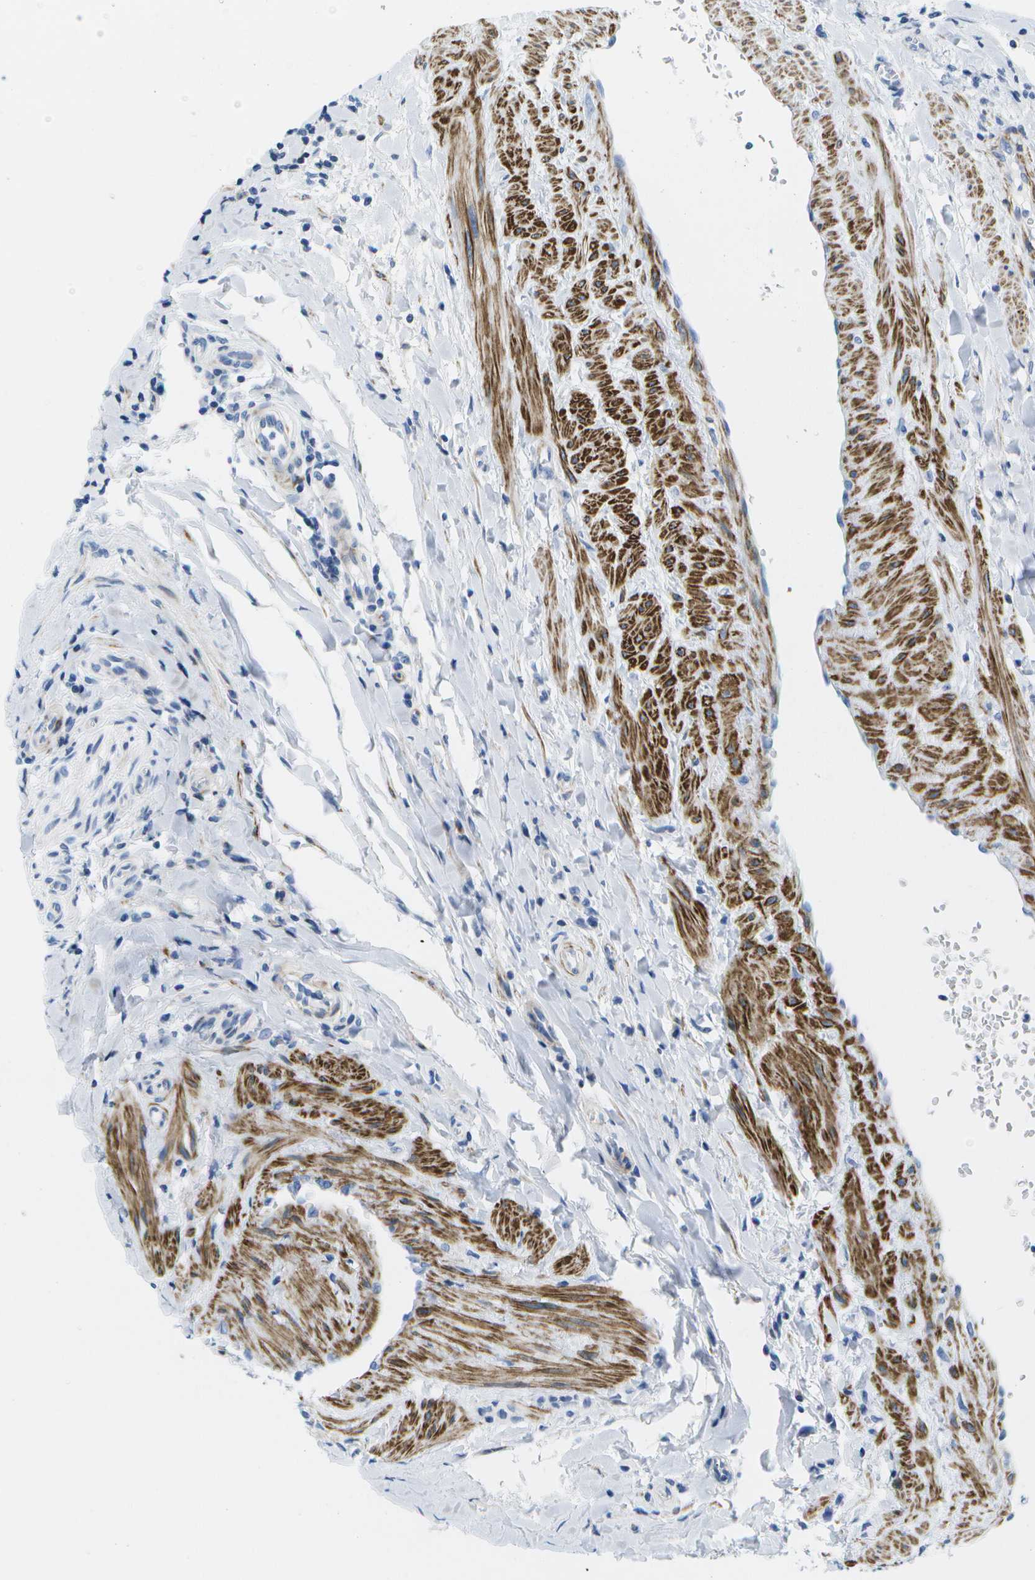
{"staining": {"intensity": "negative", "quantity": "none", "location": "none"}, "tissue": "testis cancer", "cell_type": "Tumor cells", "image_type": "cancer", "snomed": [{"axis": "morphology", "description": "Seminoma, NOS"}, {"axis": "morphology", "description": "Carcinoma, Embryonal, NOS"}, {"axis": "topography", "description": "Testis"}], "caption": "Immunohistochemistry micrograph of neoplastic tissue: testis cancer stained with DAB (3,3'-diaminobenzidine) exhibits no significant protein expression in tumor cells.", "gene": "ADGRG6", "patient": {"sex": "male", "age": 36}}